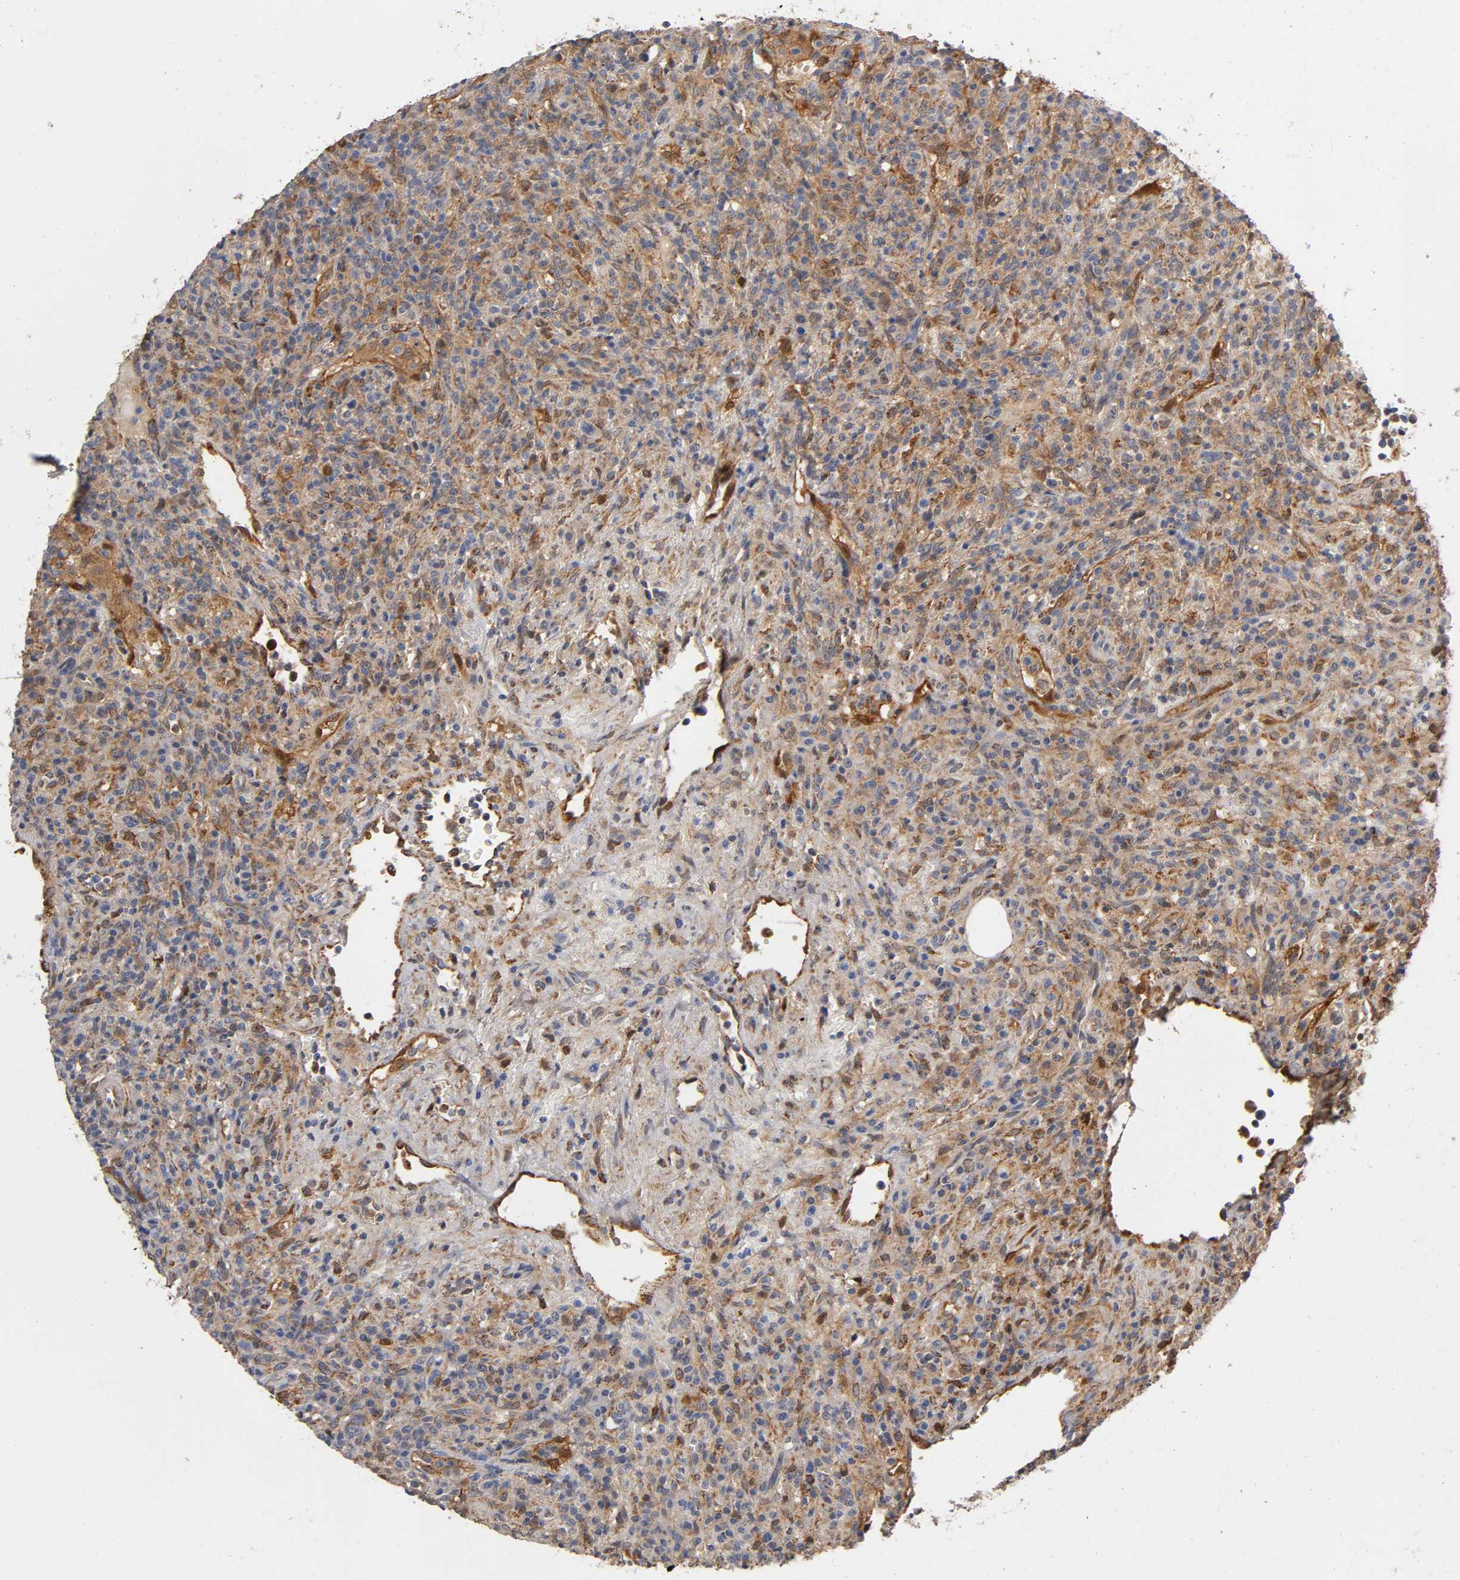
{"staining": {"intensity": "moderate", "quantity": ">75%", "location": "cytoplasmic/membranous"}, "tissue": "lymphoma", "cell_type": "Tumor cells", "image_type": "cancer", "snomed": [{"axis": "morphology", "description": "Hodgkin's disease, NOS"}, {"axis": "topography", "description": "Lymph node"}], "caption": "Hodgkin's disease stained with a brown dye exhibits moderate cytoplasmic/membranous positive positivity in about >75% of tumor cells.", "gene": "ISG15", "patient": {"sex": "male", "age": 65}}